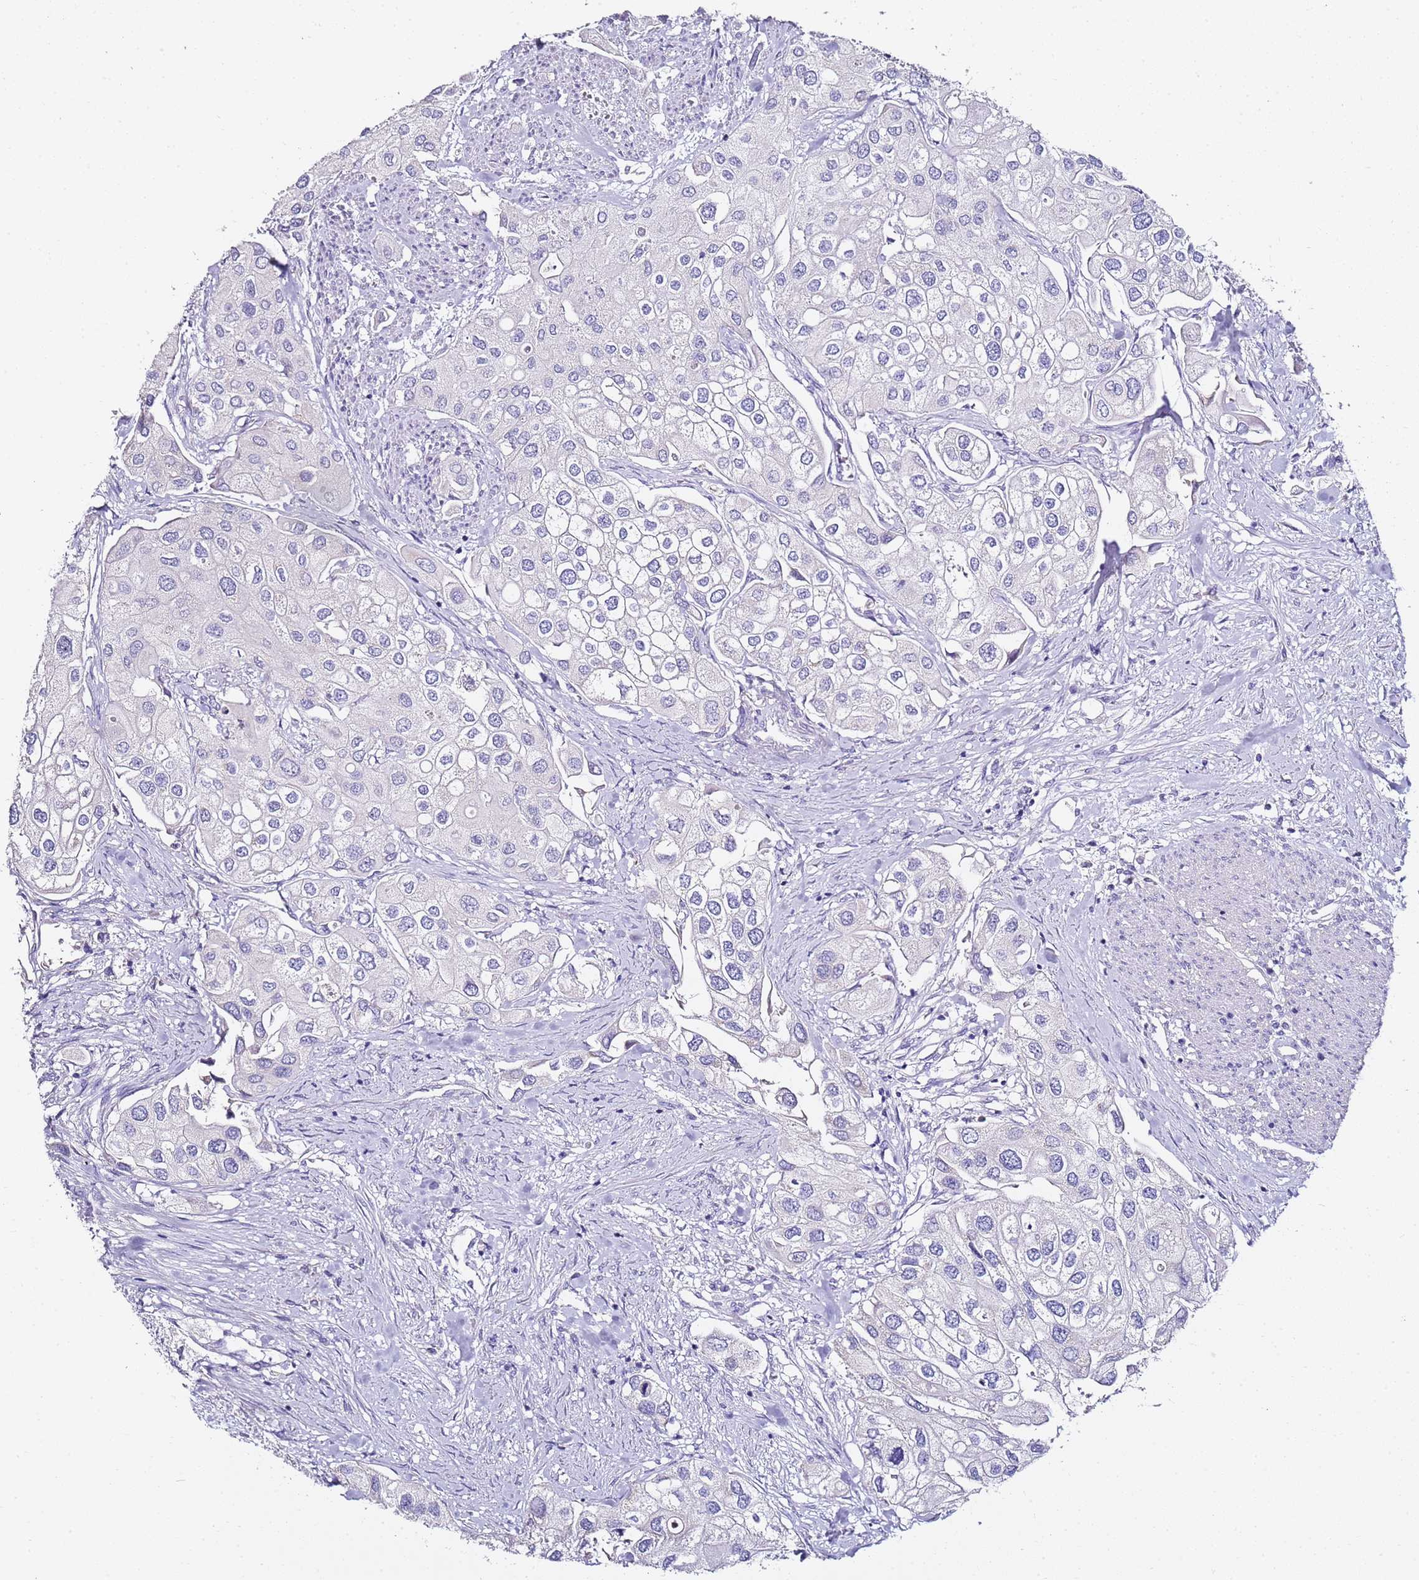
{"staining": {"intensity": "negative", "quantity": "none", "location": "none"}, "tissue": "urothelial cancer", "cell_type": "Tumor cells", "image_type": "cancer", "snomed": [{"axis": "morphology", "description": "Urothelial carcinoma, High grade"}, {"axis": "topography", "description": "Urinary bladder"}], "caption": "Urothelial carcinoma (high-grade) was stained to show a protein in brown. There is no significant expression in tumor cells.", "gene": "MYBPC3", "patient": {"sex": "male", "age": 64}}